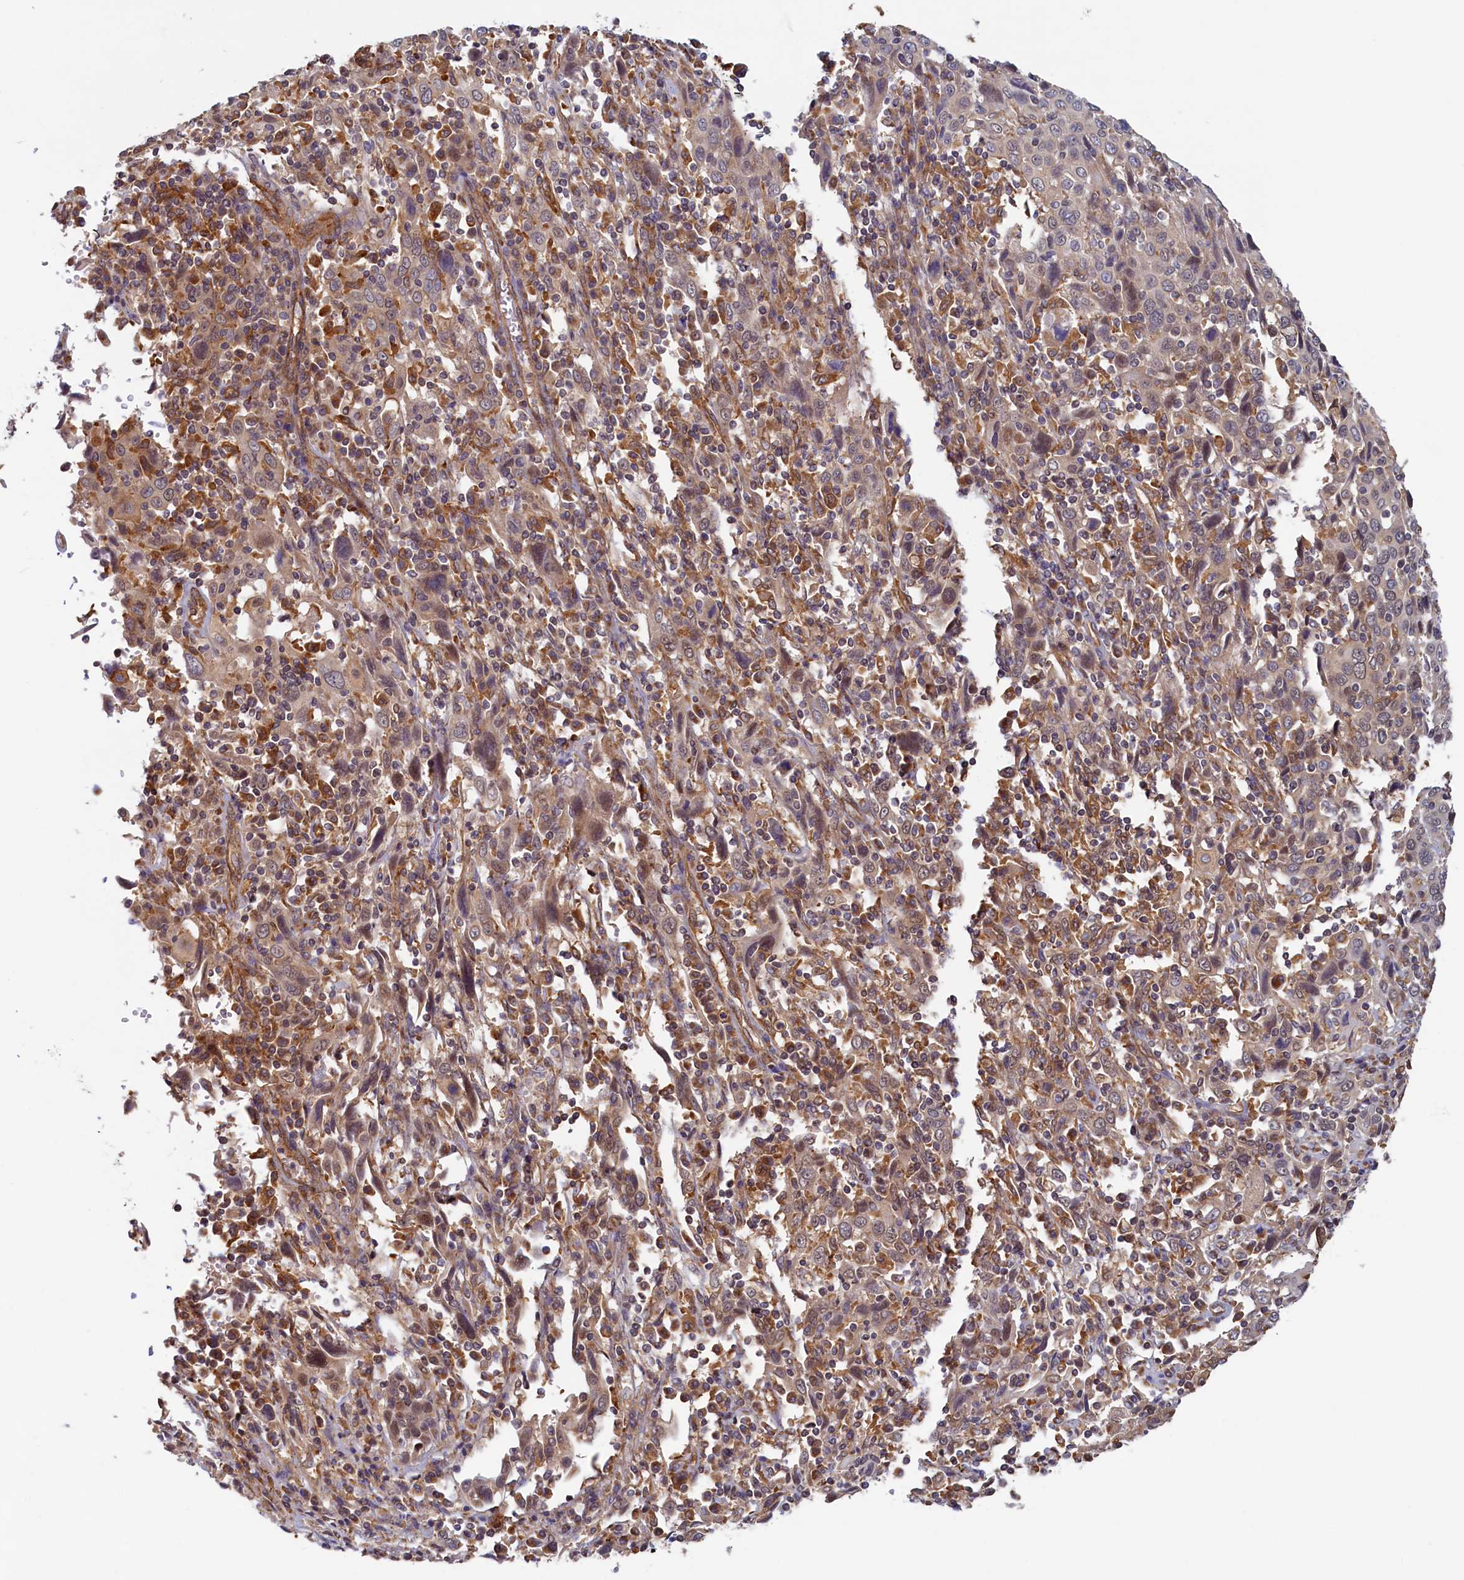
{"staining": {"intensity": "weak", "quantity": ">75%", "location": "cytoplasmic/membranous,nuclear"}, "tissue": "cervical cancer", "cell_type": "Tumor cells", "image_type": "cancer", "snomed": [{"axis": "morphology", "description": "Squamous cell carcinoma, NOS"}, {"axis": "topography", "description": "Cervix"}], "caption": "A brown stain shows weak cytoplasmic/membranous and nuclear expression of a protein in human cervical cancer tumor cells.", "gene": "STX12", "patient": {"sex": "female", "age": 46}}